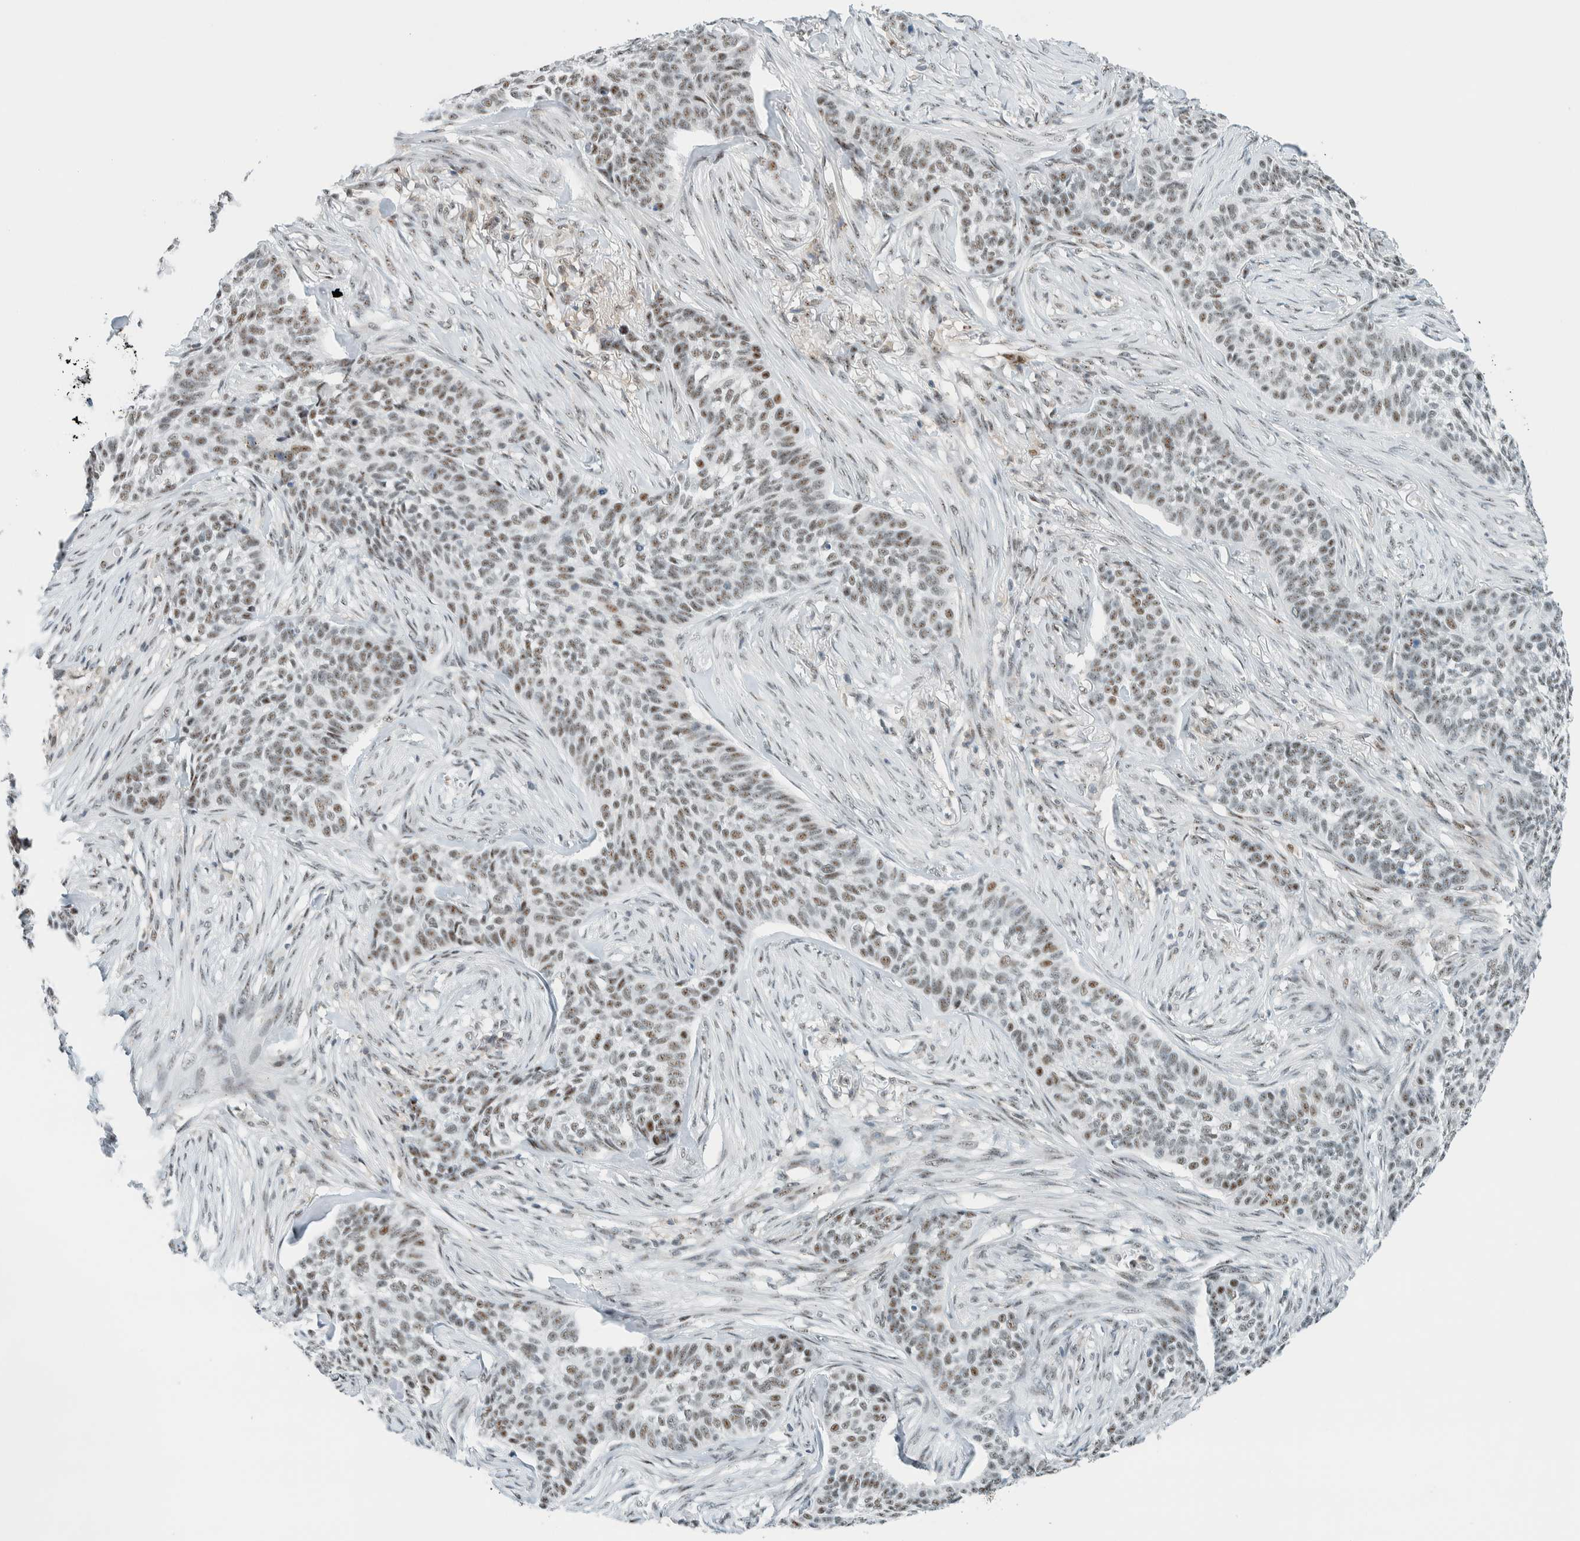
{"staining": {"intensity": "weak", "quantity": ">75%", "location": "nuclear"}, "tissue": "skin cancer", "cell_type": "Tumor cells", "image_type": "cancer", "snomed": [{"axis": "morphology", "description": "Basal cell carcinoma"}, {"axis": "topography", "description": "Skin"}], "caption": "Human skin cancer (basal cell carcinoma) stained with a protein marker displays weak staining in tumor cells.", "gene": "CYSRT1", "patient": {"sex": "male", "age": 85}}